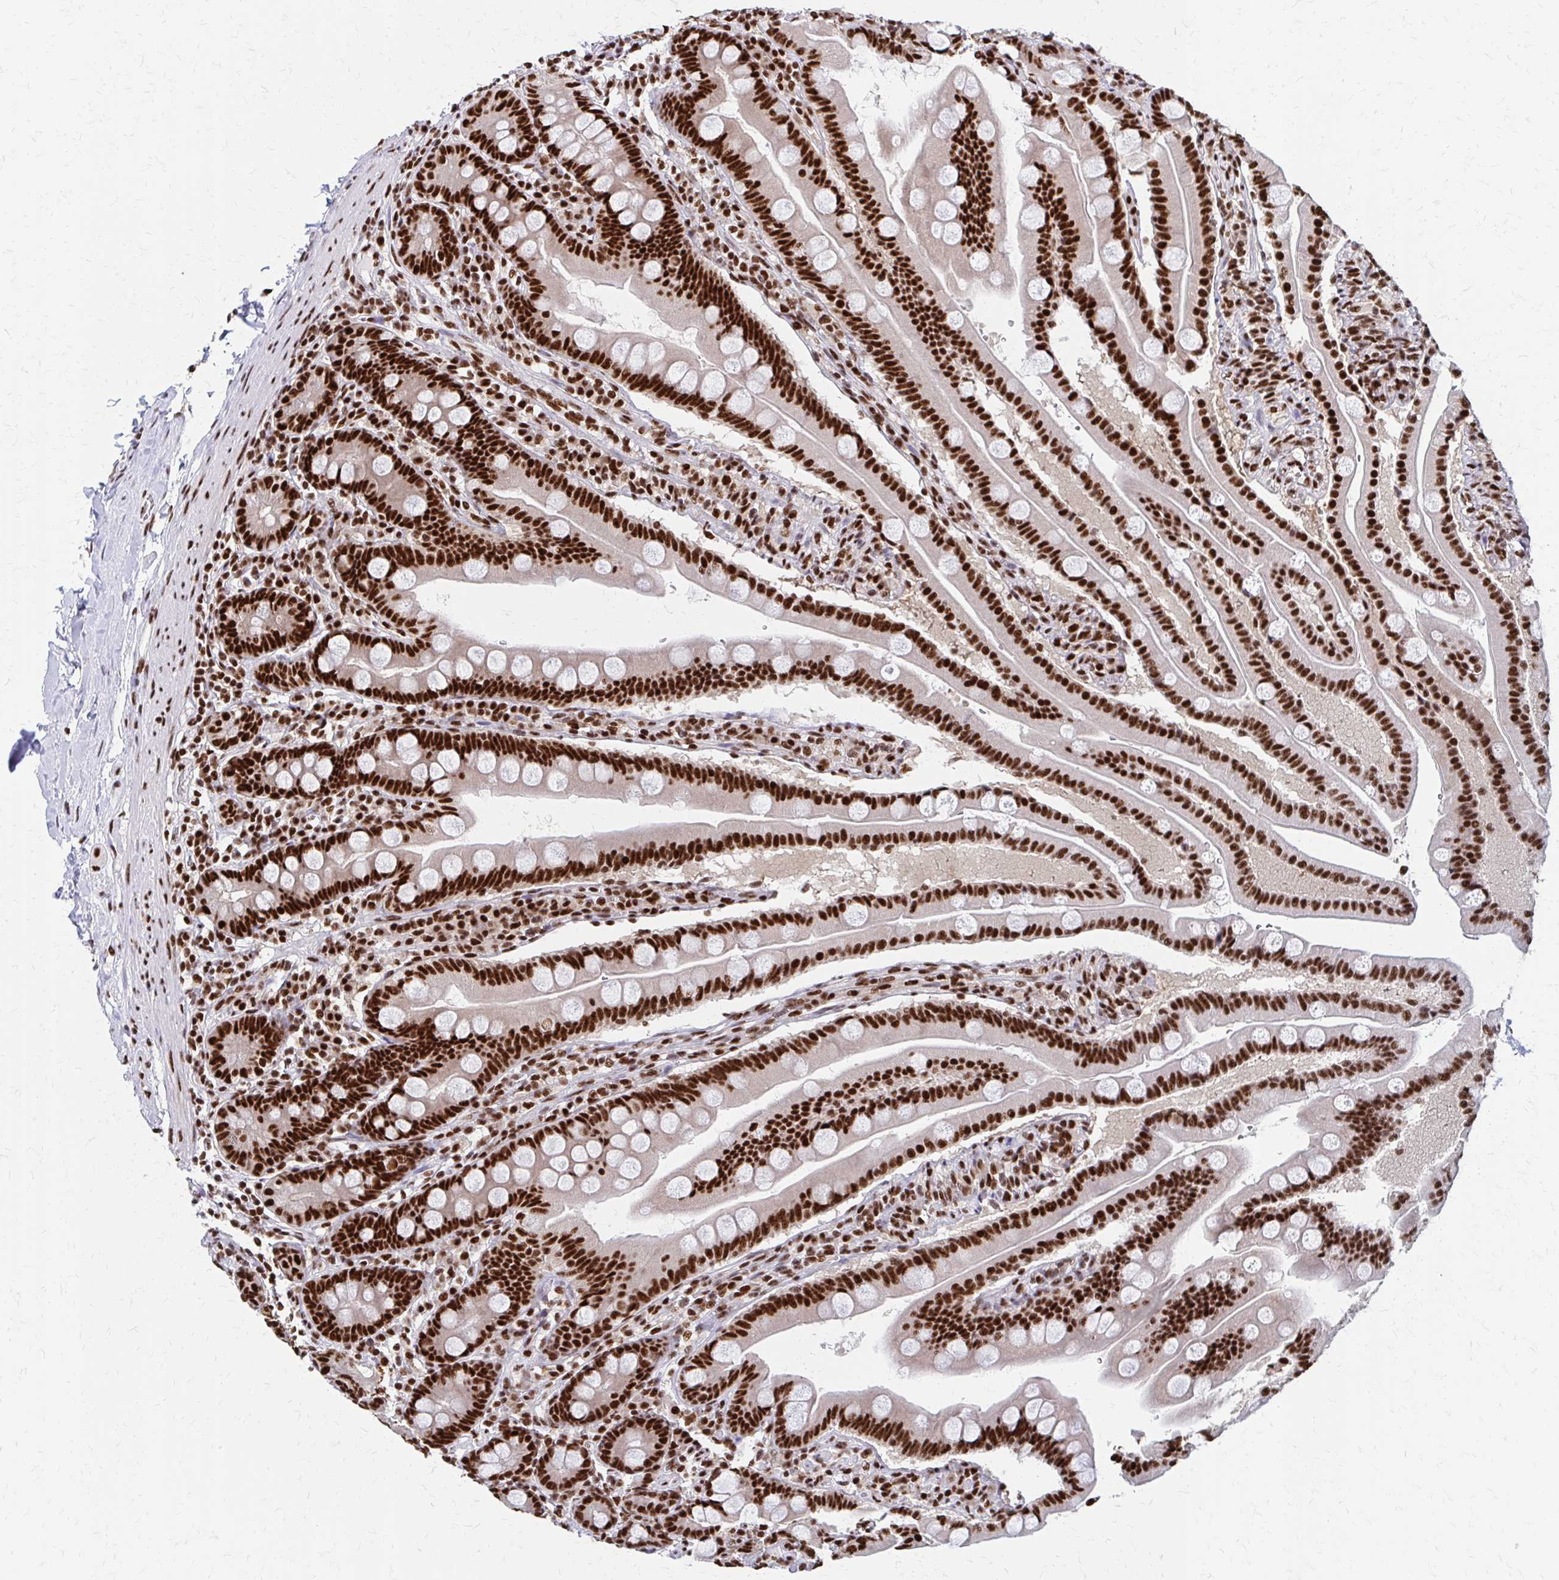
{"staining": {"intensity": "strong", "quantity": ">75%", "location": "nuclear"}, "tissue": "duodenum", "cell_type": "Glandular cells", "image_type": "normal", "snomed": [{"axis": "morphology", "description": "Normal tissue, NOS"}, {"axis": "topography", "description": "Duodenum"}], "caption": "The photomicrograph reveals staining of normal duodenum, revealing strong nuclear protein positivity (brown color) within glandular cells.", "gene": "CNKSR3", "patient": {"sex": "female", "age": 67}}